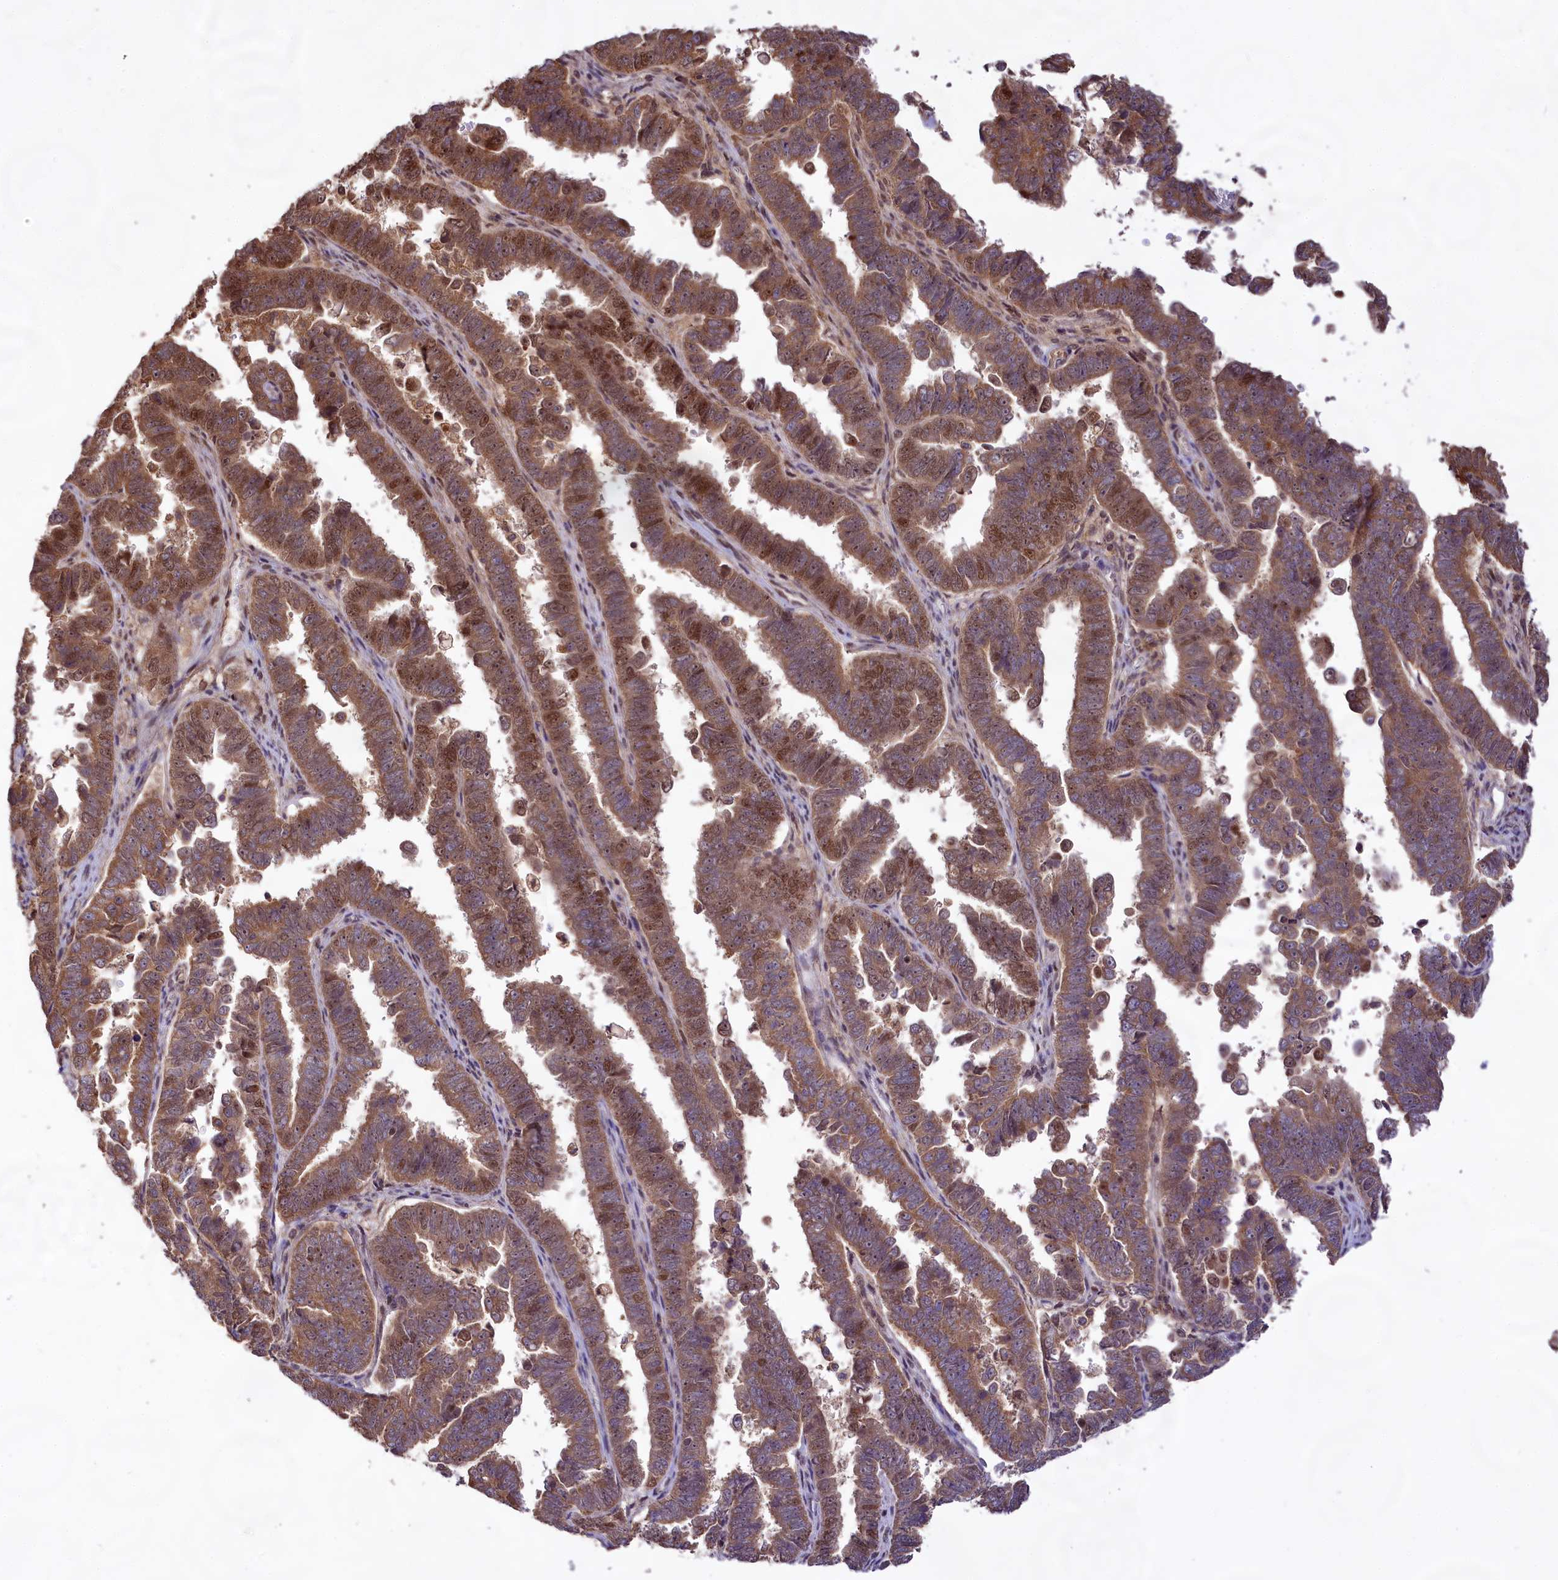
{"staining": {"intensity": "moderate", "quantity": ">75%", "location": "cytoplasmic/membranous,nuclear"}, "tissue": "endometrial cancer", "cell_type": "Tumor cells", "image_type": "cancer", "snomed": [{"axis": "morphology", "description": "Adenocarcinoma, NOS"}, {"axis": "topography", "description": "Endometrium"}], "caption": "There is medium levels of moderate cytoplasmic/membranous and nuclear positivity in tumor cells of endometrial cancer (adenocarcinoma), as demonstrated by immunohistochemical staining (brown color).", "gene": "RRP8", "patient": {"sex": "female", "age": 75}}